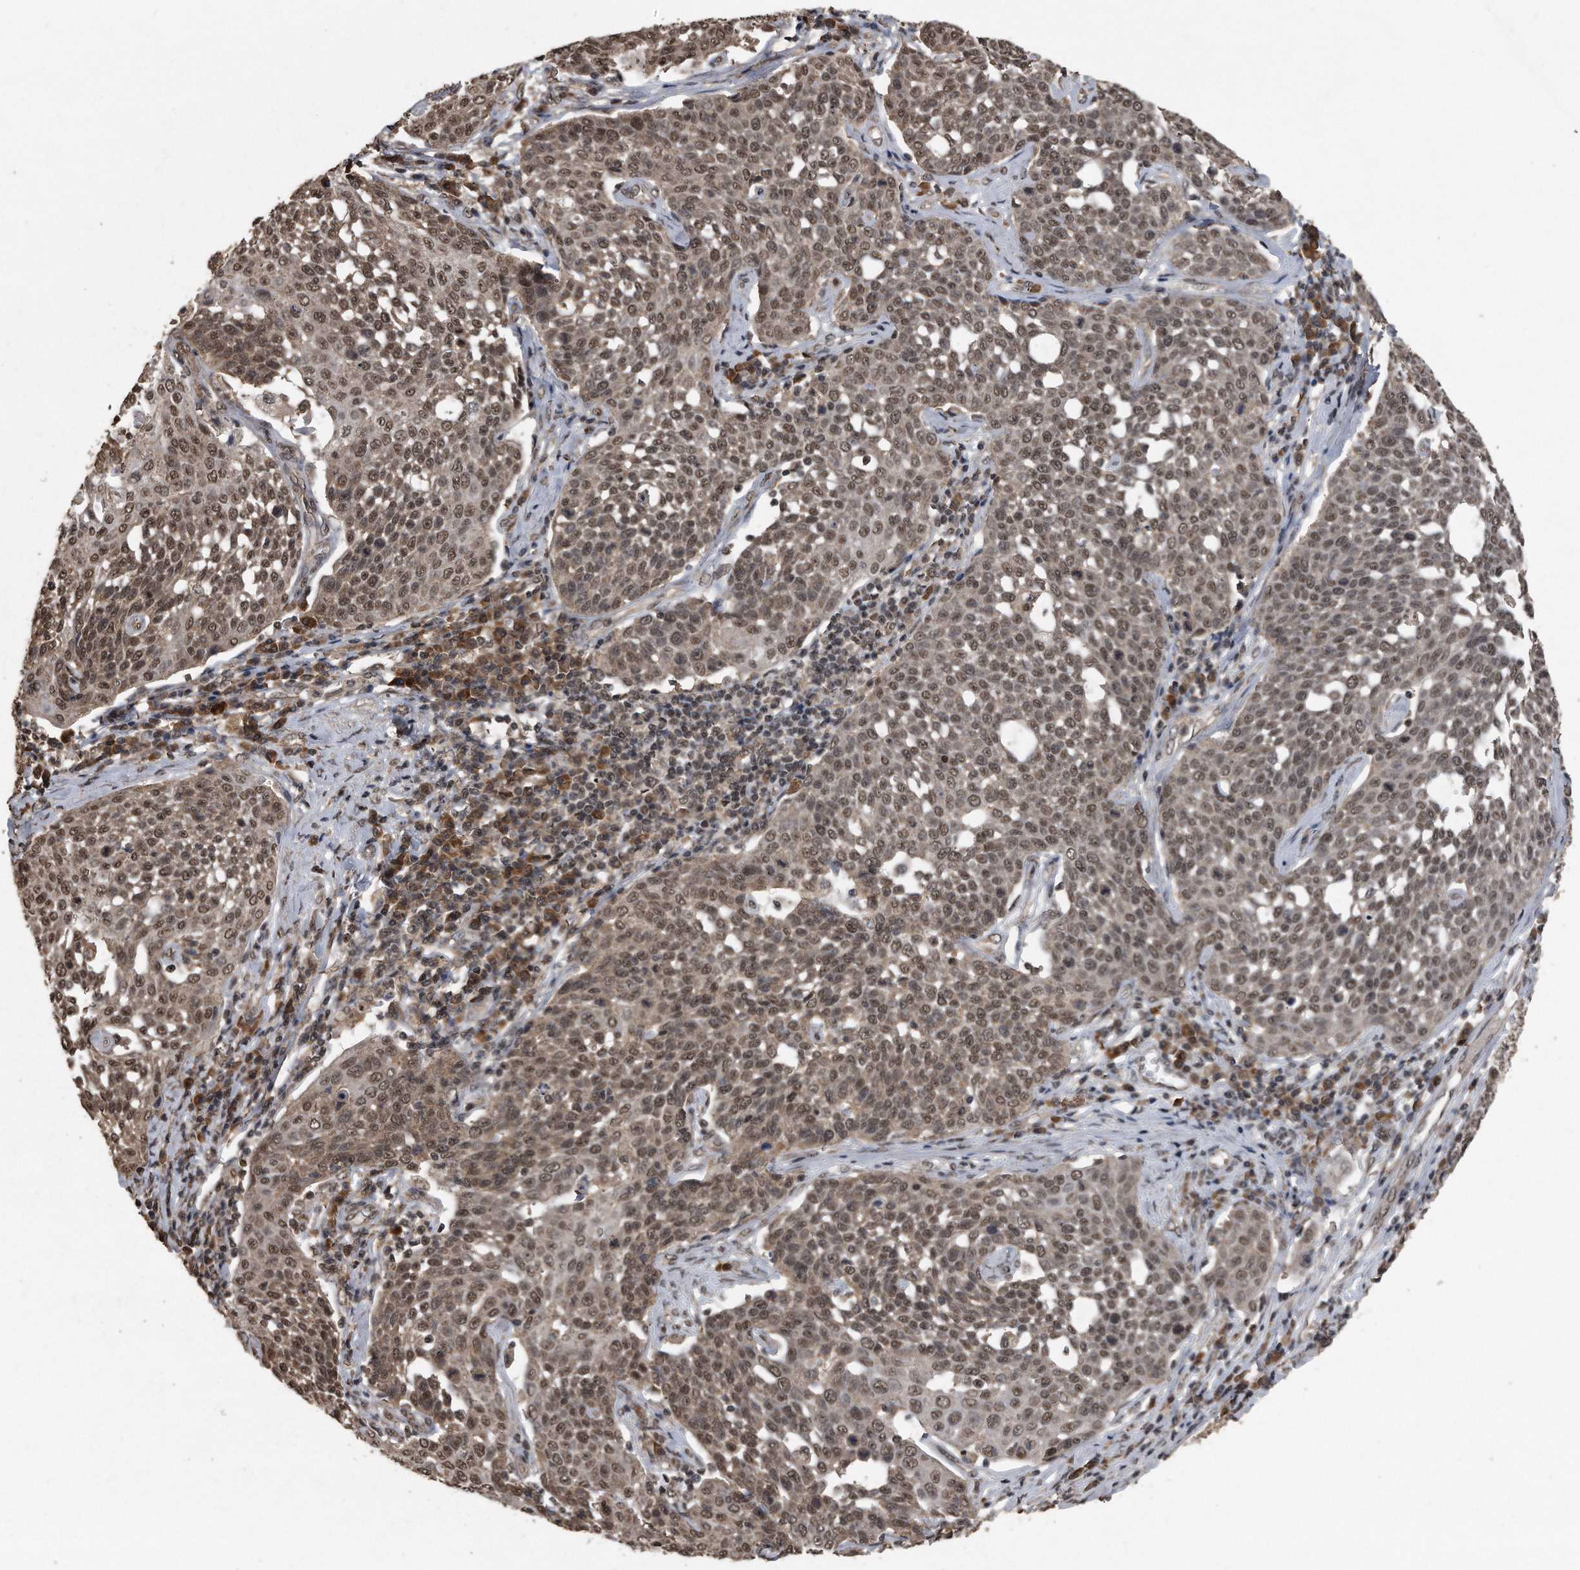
{"staining": {"intensity": "moderate", "quantity": ">75%", "location": "nuclear"}, "tissue": "cervical cancer", "cell_type": "Tumor cells", "image_type": "cancer", "snomed": [{"axis": "morphology", "description": "Squamous cell carcinoma, NOS"}, {"axis": "topography", "description": "Cervix"}], "caption": "This is a histology image of IHC staining of cervical cancer, which shows moderate expression in the nuclear of tumor cells.", "gene": "CRYZL1", "patient": {"sex": "female", "age": 34}}